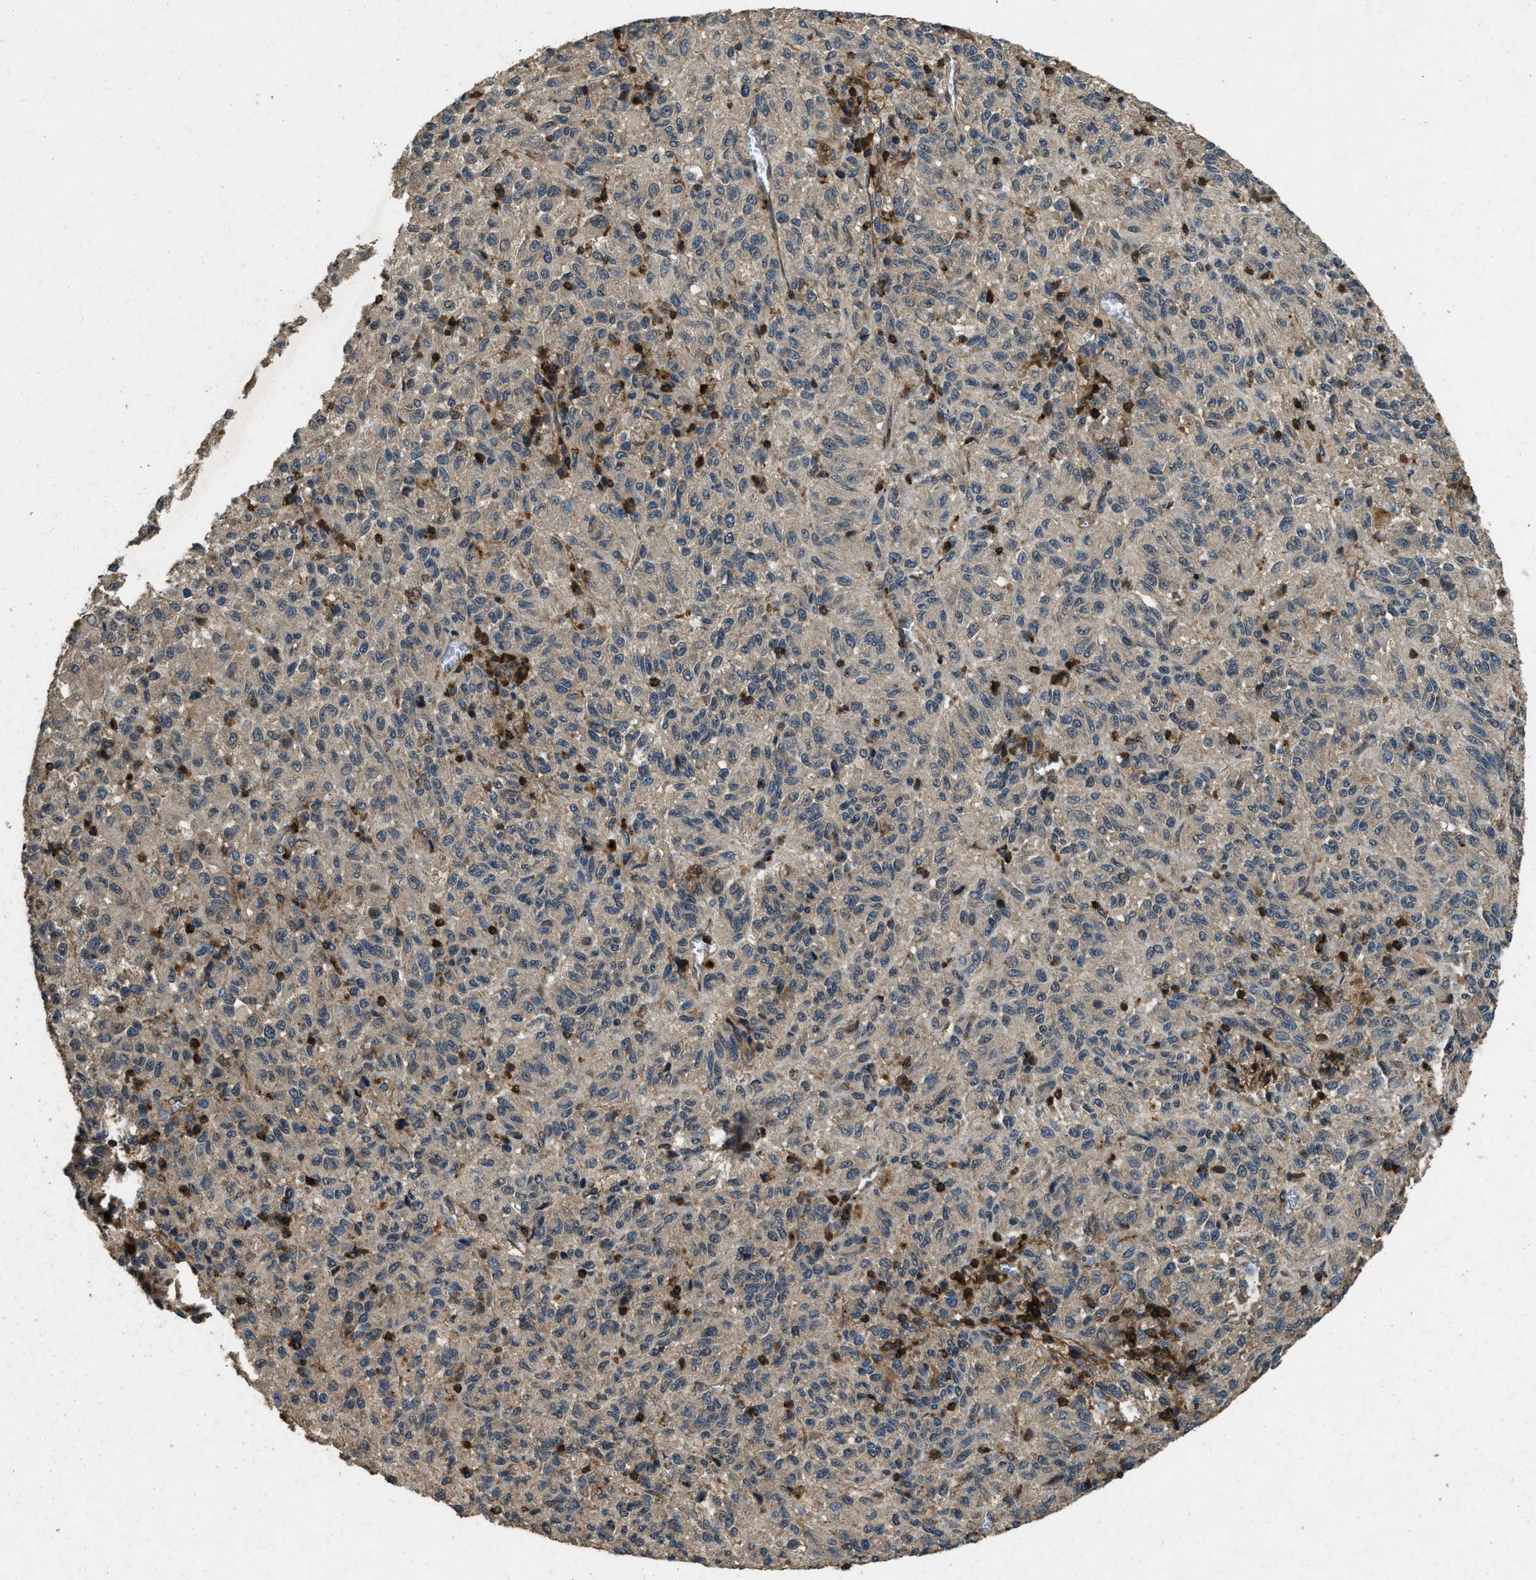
{"staining": {"intensity": "weak", "quantity": "25%-75%", "location": "cytoplasmic/membranous"}, "tissue": "melanoma", "cell_type": "Tumor cells", "image_type": "cancer", "snomed": [{"axis": "morphology", "description": "Malignant melanoma, Metastatic site"}, {"axis": "topography", "description": "Lung"}], "caption": "Brown immunohistochemical staining in human malignant melanoma (metastatic site) demonstrates weak cytoplasmic/membranous positivity in about 25%-75% of tumor cells.", "gene": "ATP8B1", "patient": {"sex": "male", "age": 64}}